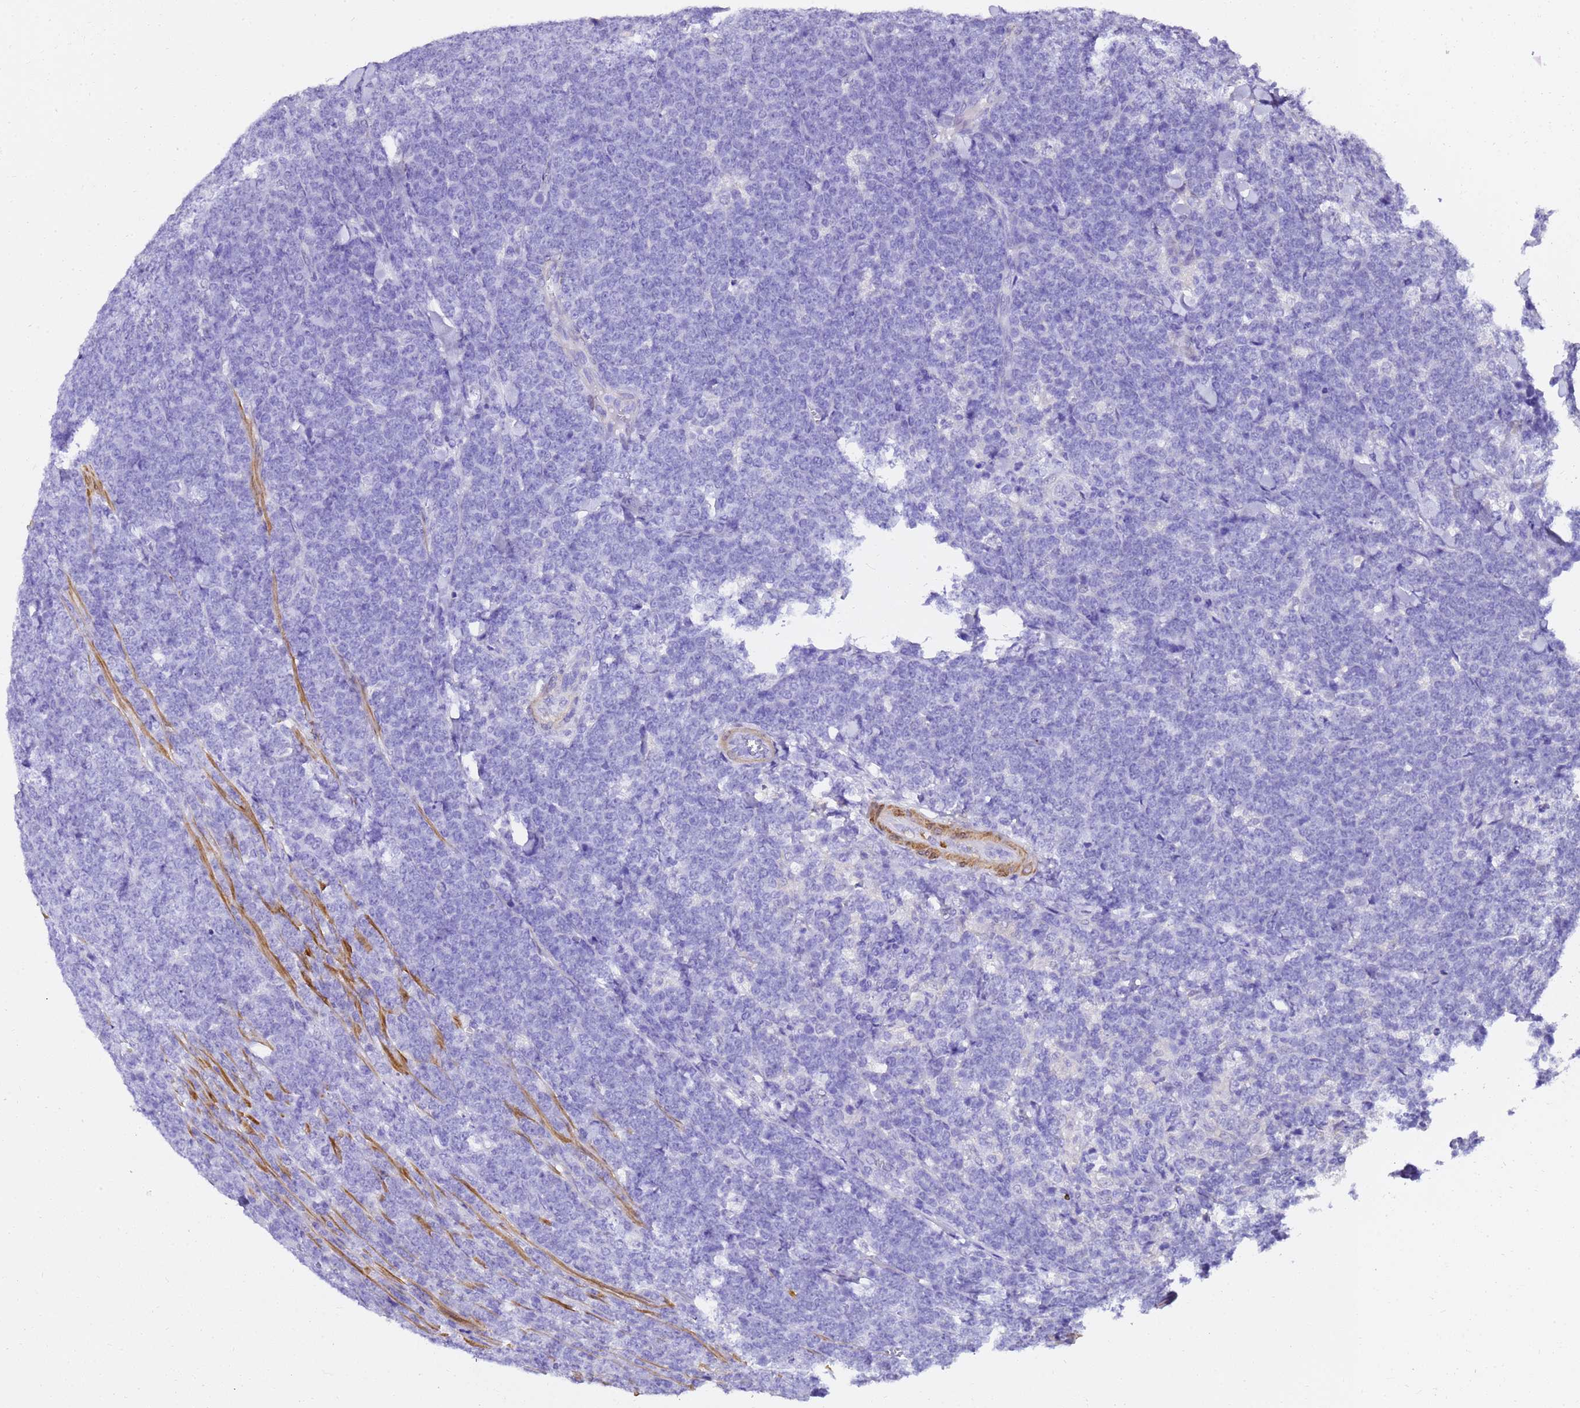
{"staining": {"intensity": "negative", "quantity": "none", "location": "none"}, "tissue": "lymphoma", "cell_type": "Tumor cells", "image_type": "cancer", "snomed": [{"axis": "morphology", "description": "Malignant lymphoma, non-Hodgkin's type, High grade"}, {"axis": "topography", "description": "Small intestine"}], "caption": "Tumor cells are negative for brown protein staining in lymphoma.", "gene": "HSPB6", "patient": {"sex": "male", "age": 8}}